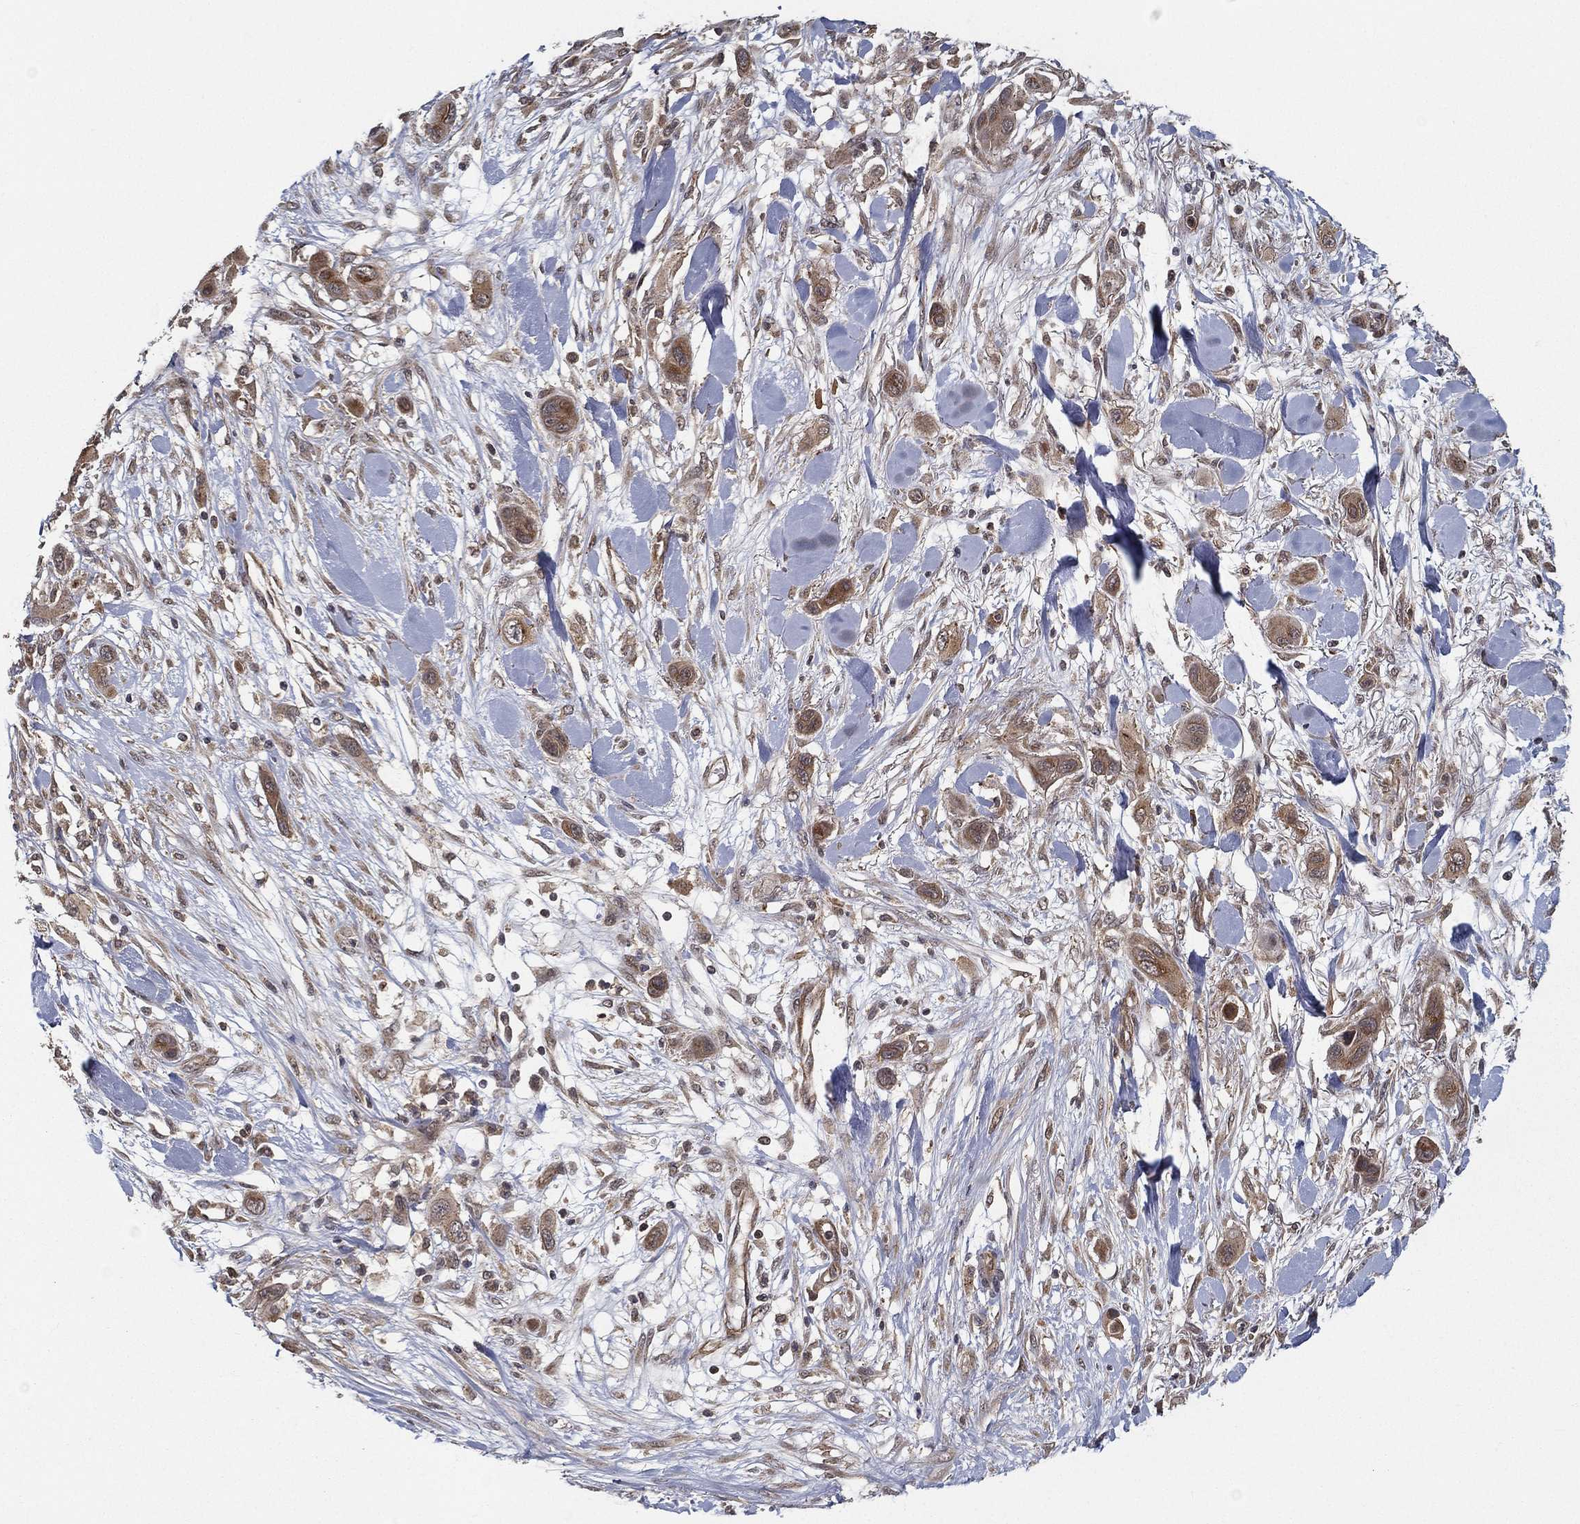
{"staining": {"intensity": "moderate", "quantity": "25%-75%", "location": "cytoplasmic/membranous"}, "tissue": "skin cancer", "cell_type": "Tumor cells", "image_type": "cancer", "snomed": [{"axis": "morphology", "description": "Squamous cell carcinoma, NOS"}, {"axis": "topography", "description": "Skin"}], "caption": "Tumor cells display moderate cytoplasmic/membranous positivity in approximately 25%-75% of cells in squamous cell carcinoma (skin).", "gene": "UACA", "patient": {"sex": "male", "age": 79}}